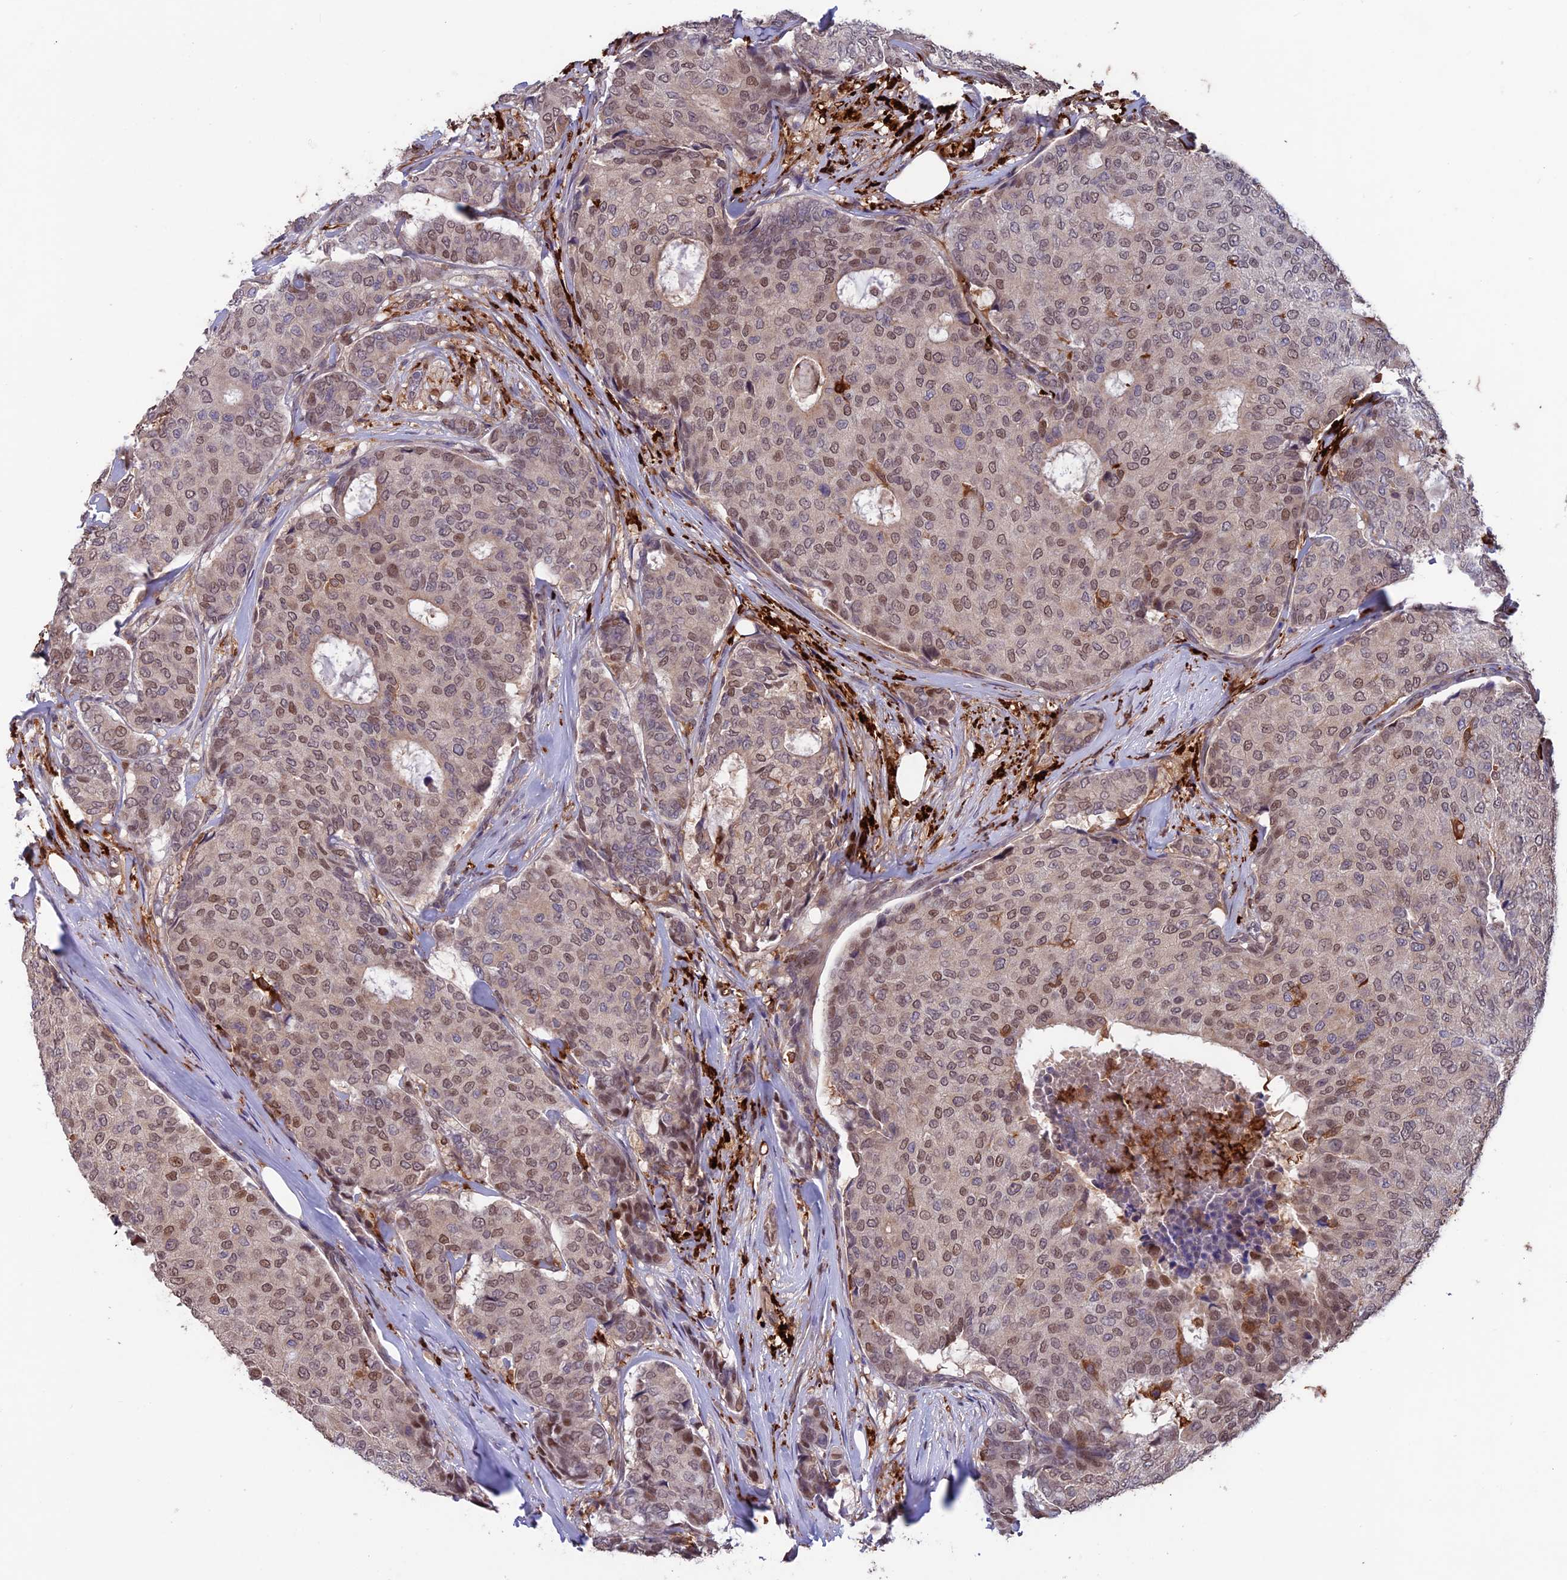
{"staining": {"intensity": "moderate", "quantity": ">75%", "location": "nuclear"}, "tissue": "breast cancer", "cell_type": "Tumor cells", "image_type": "cancer", "snomed": [{"axis": "morphology", "description": "Duct carcinoma"}, {"axis": "topography", "description": "Breast"}], "caption": "Immunohistochemistry (IHC) of human breast cancer (invasive ductal carcinoma) shows medium levels of moderate nuclear expression in approximately >75% of tumor cells.", "gene": "MAST2", "patient": {"sex": "female", "age": 75}}